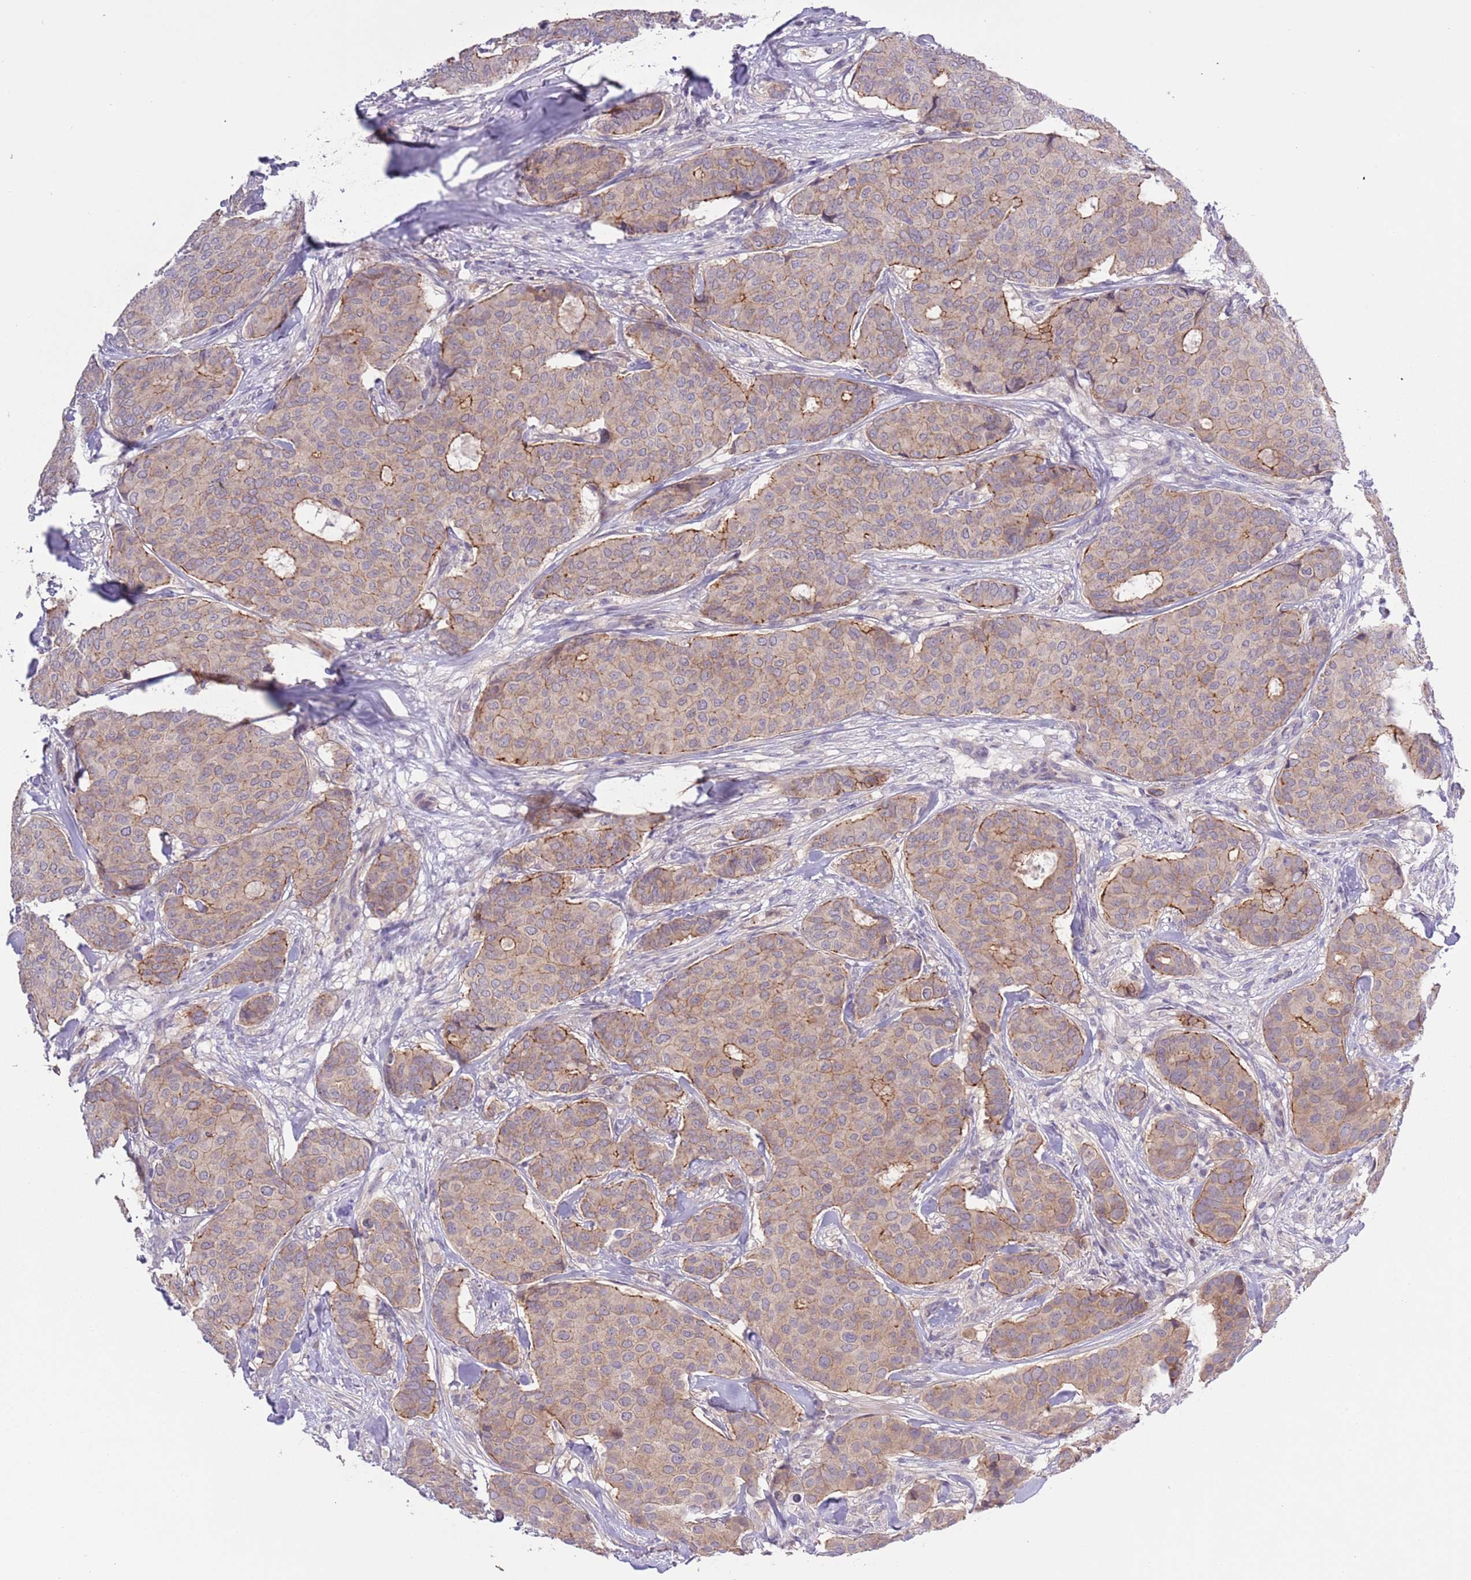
{"staining": {"intensity": "moderate", "quantity": "25%-75%", "location": "cytoplasmic/membranous"}, "tissue": "breast cancer", "cell_type": "Tumor cells", "image_type": "cancer", "snomed": [{"axis": "morphology", "description": "Duct carcinoma"}, {"axis": "topography", "description": "Breast"}], "caption": "This micrograph reveals immunohistochemistry staining of human intraductal carcinoma (breast), with medium moderate cytoplasmic/membranous expression in about 25%-75% of tumor cells.", "gene": "SHROOM3", "patient": {"sex": "female", "age": 75}}